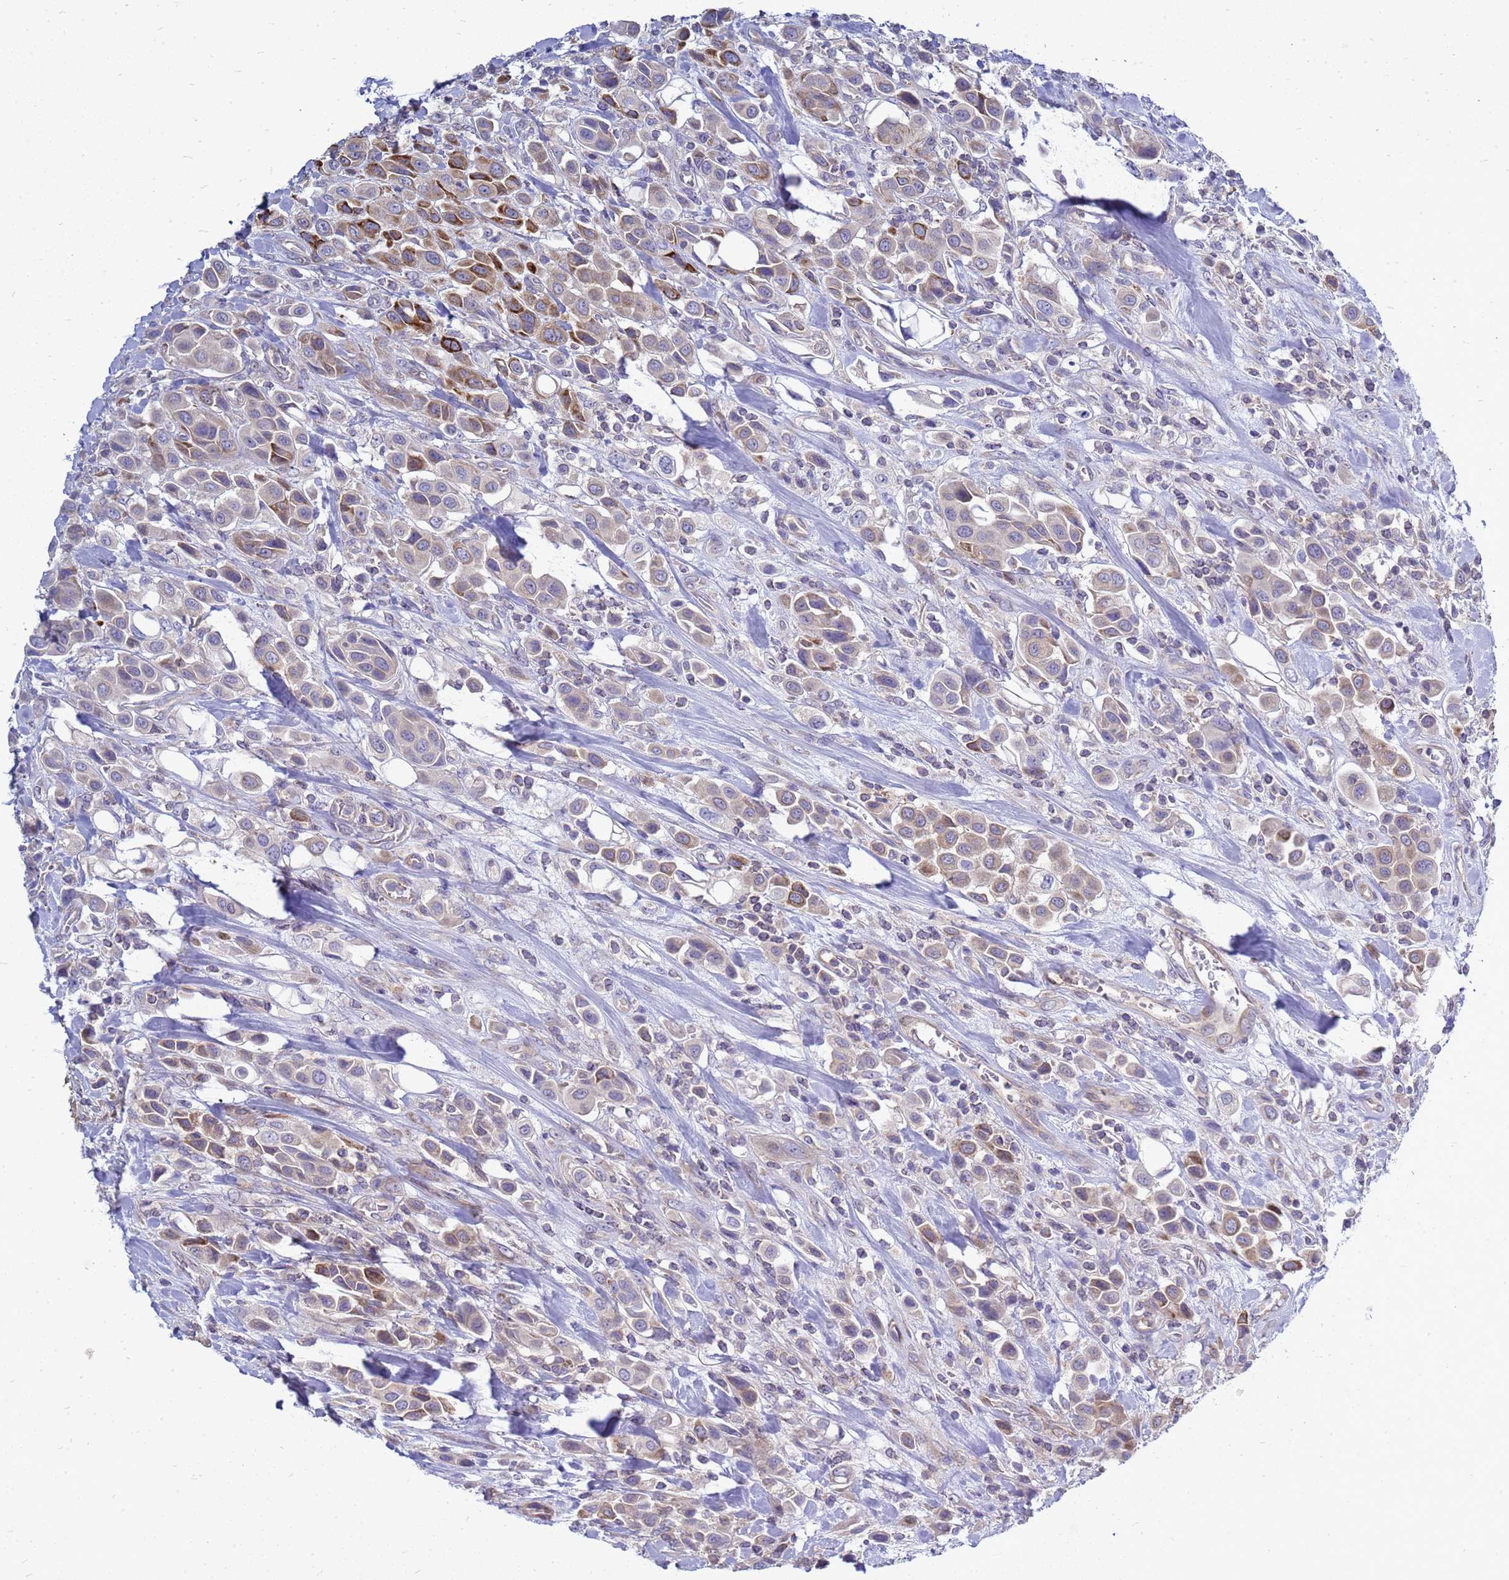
{"staining": {"intensity": "moderate", "quantity": "<25%", "location": "cytoplasmic/membranous"}, "tissue": "urothelial cancer", "cell_type": "Tumor cells", "image_type": "cancer", "snomed": [{"axis": "morphology", "description": "Urothelial carcinoma, High grade"}, {"axis": "topography", "description": "Urinary bladder"}], "caption": "An image of urothelial carcinoma (high-grade) stained for a protein reveals moderate cytoplasmic/membranous brown staining in tumor cells.", "gene": "MON1B", "patient": {"sex": "male", "age": 50}}